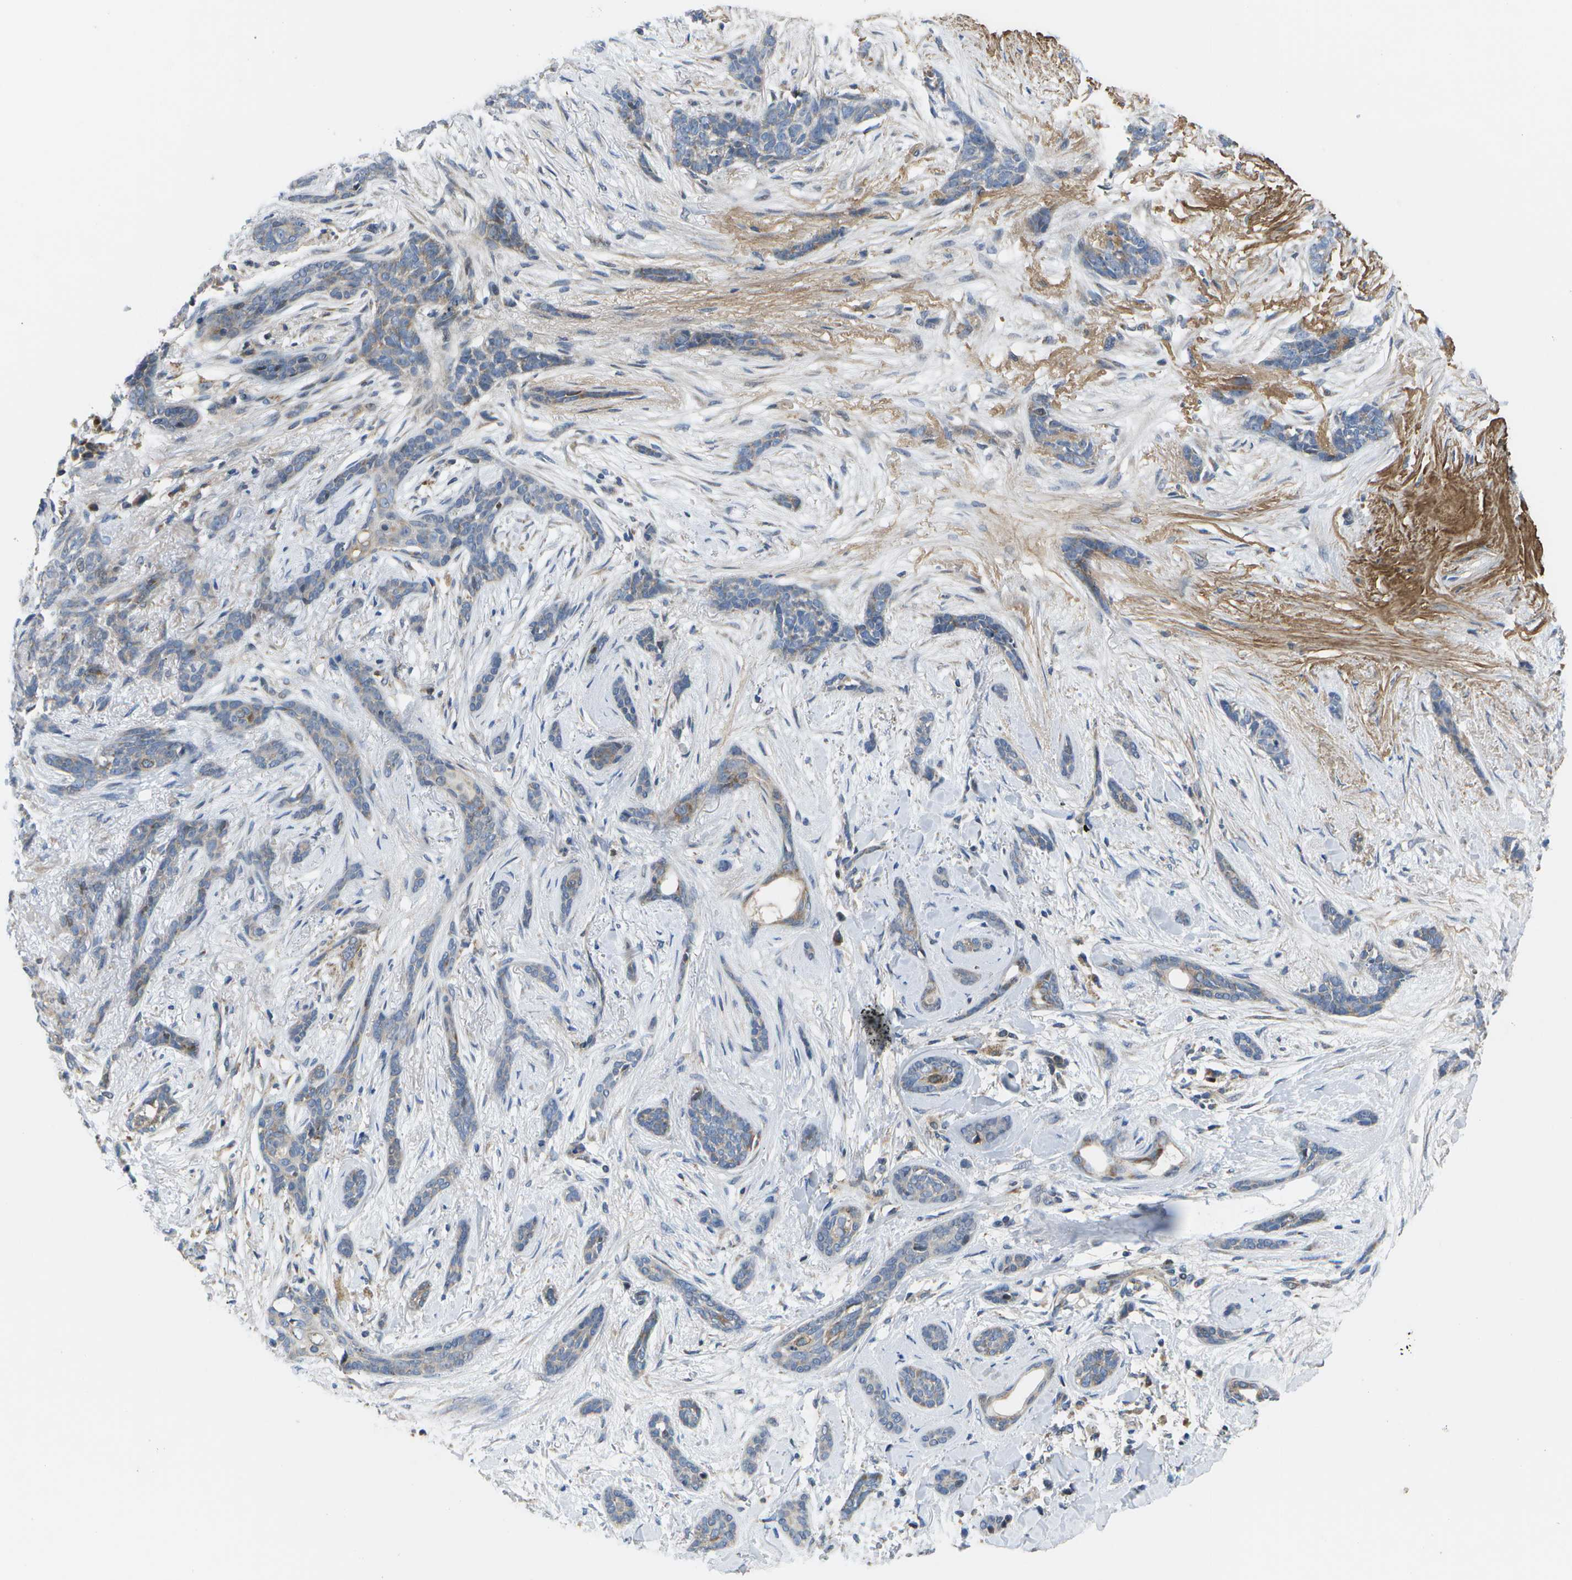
{"staining": {"intensity": "weak", "quantity": "<25%", "location": "cytoplasmic/membranous"}, "tissue": "skin cancer", "cell_type": "Tumor cells", "image_type": "cancer", "snomed": [{"axis": "morphology", "description": "Basal cell carcinoma"}, {"axis": "morphology", "description": "Adnexal tumor, benign"}, {"axis": "topography", "description": "Skin"}], "caption": "Skin cancer was stained to show a protein in brown. There is no significant positivity in tumor cells.", "gene": "HADHA", "patient": {"sex": "female", "age": 42}}